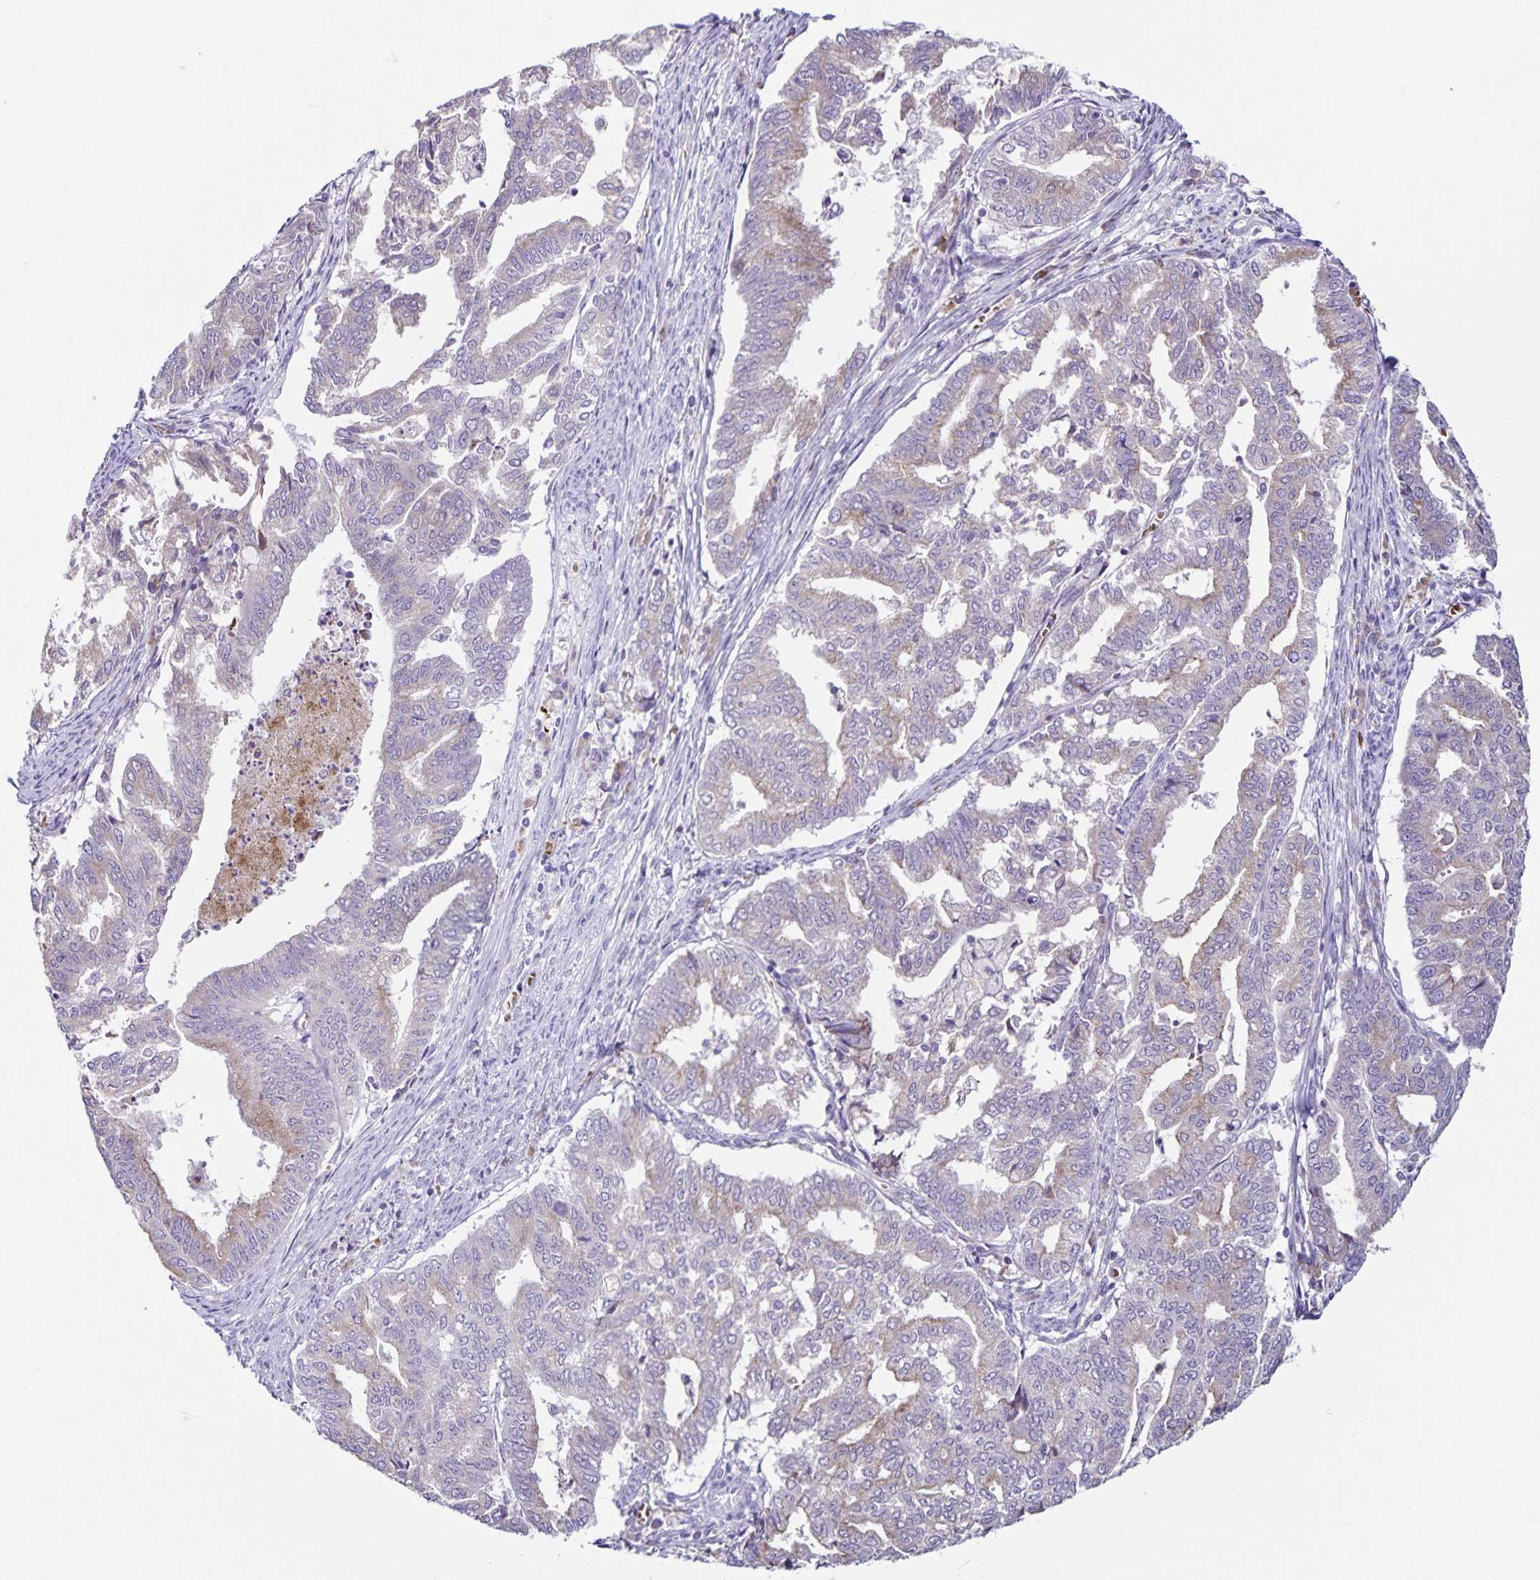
{"staining": {"intensity": "weak", "quantity": "<25%", "location": "cytoplasmic/membranous"}, "tissue": "endometrial cancer", "cell_type": "Tumor cells", "image_type": "cancer", "snomed": [{"axis": "morphology", "description": "Adenocarcinoma, NOS"}, {"axis": "topography", "description": "Endometrium"}], "caption": "DAB immunohistochemical staining of human adenocarcinoma (endometrial) exhibits no significant expression in tumor cells. Nuclei are stained in blue.", "gene": "STPG4", "patient": {"sex": "female", "age": 79}}